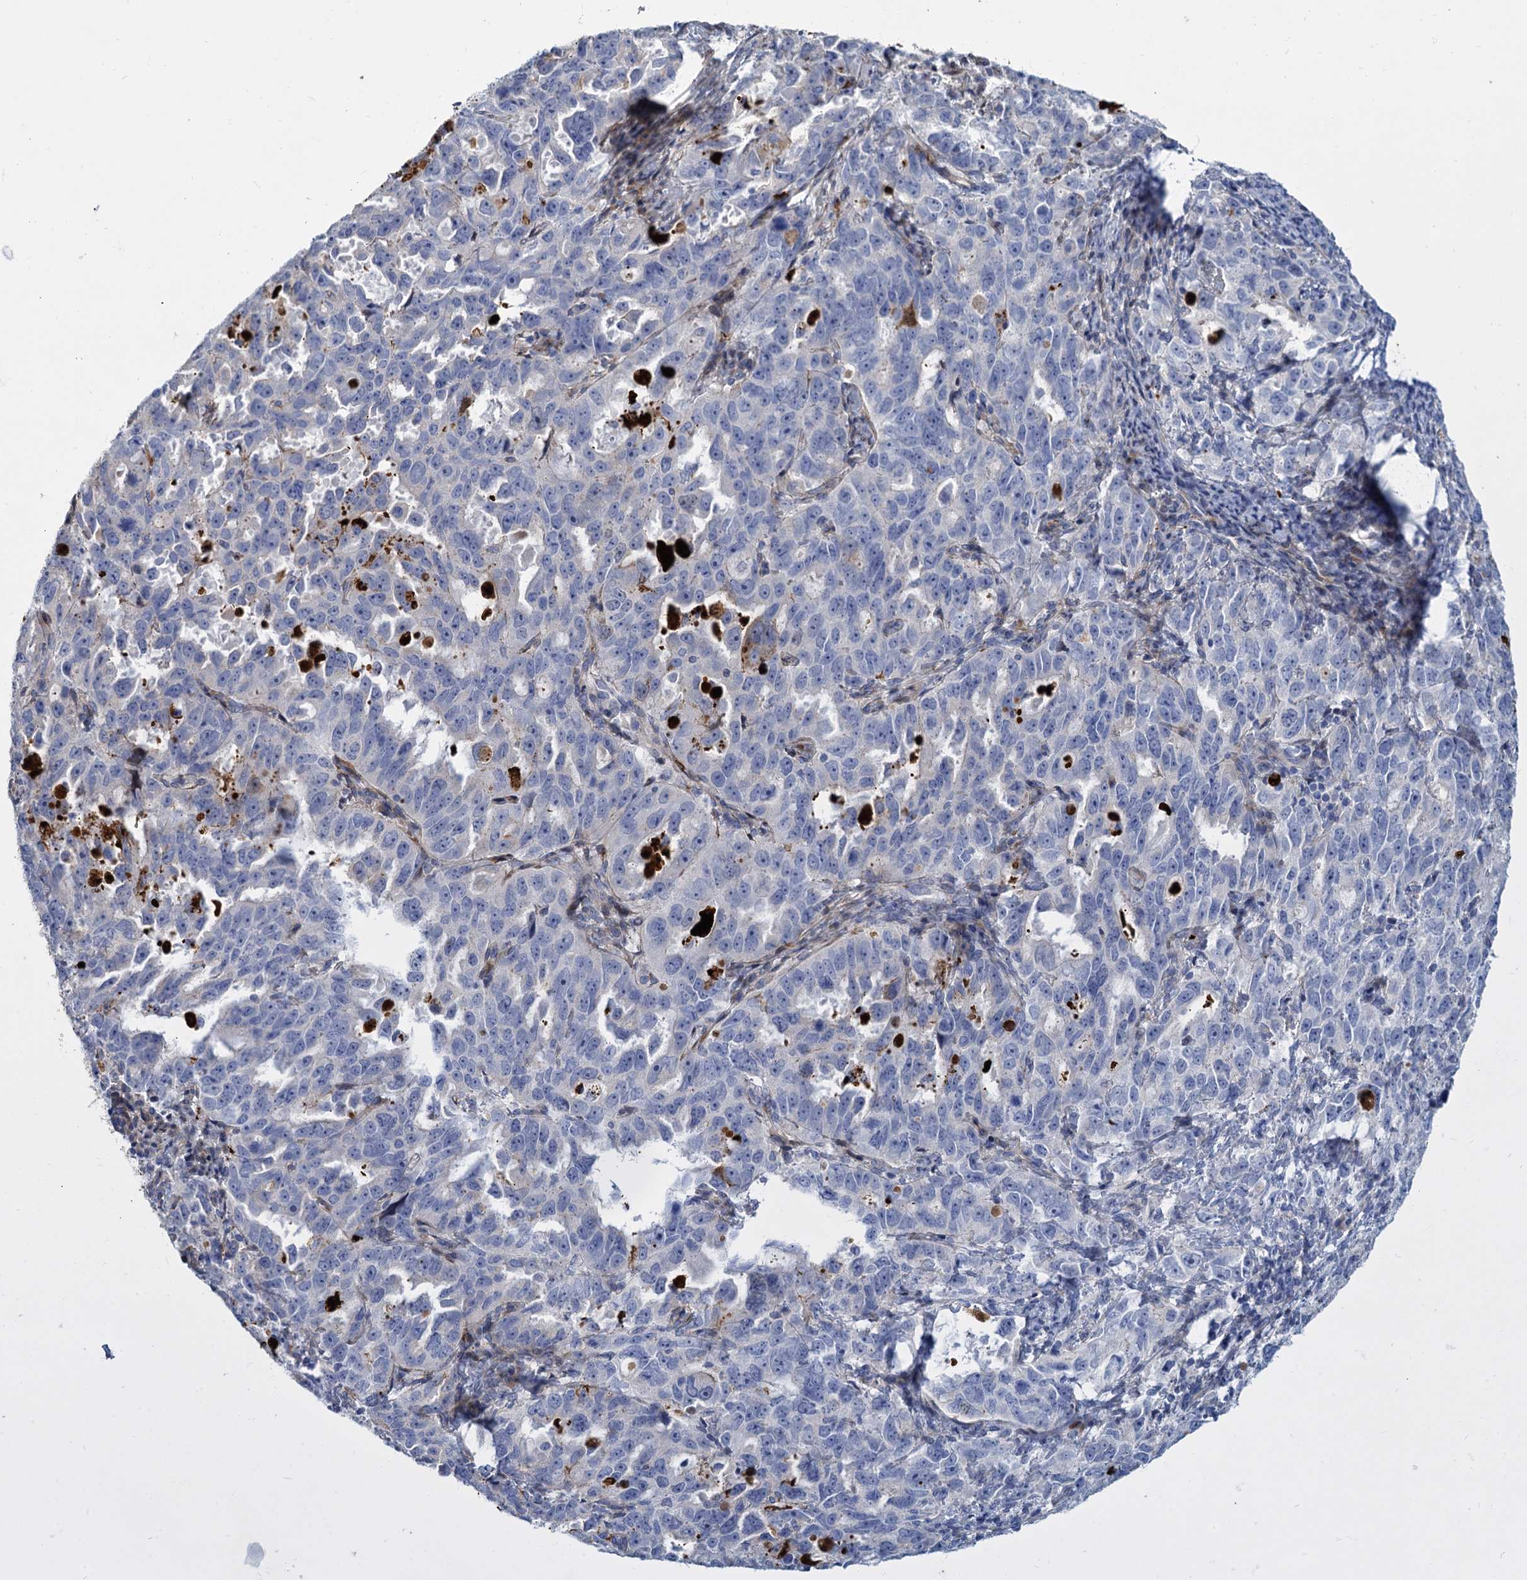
{"staining": {"intensity": "negative", "quantity": "none", "location": "none"}, "tissue": "endometrial cancer", "cell_type": "Tumor cells", "image_type": "cancer", "snomed": [{"axis": "morphology", "description": "Adenocarcinoma, NOS"}, {"axis": "topography", "description": "Endometrium"}], "caption": "Micrograph shows no significant protein staining in tumor cells of endometrial cancer.", "gene": "TRIM77", "patient": {"sex": "female", "age": 65}}